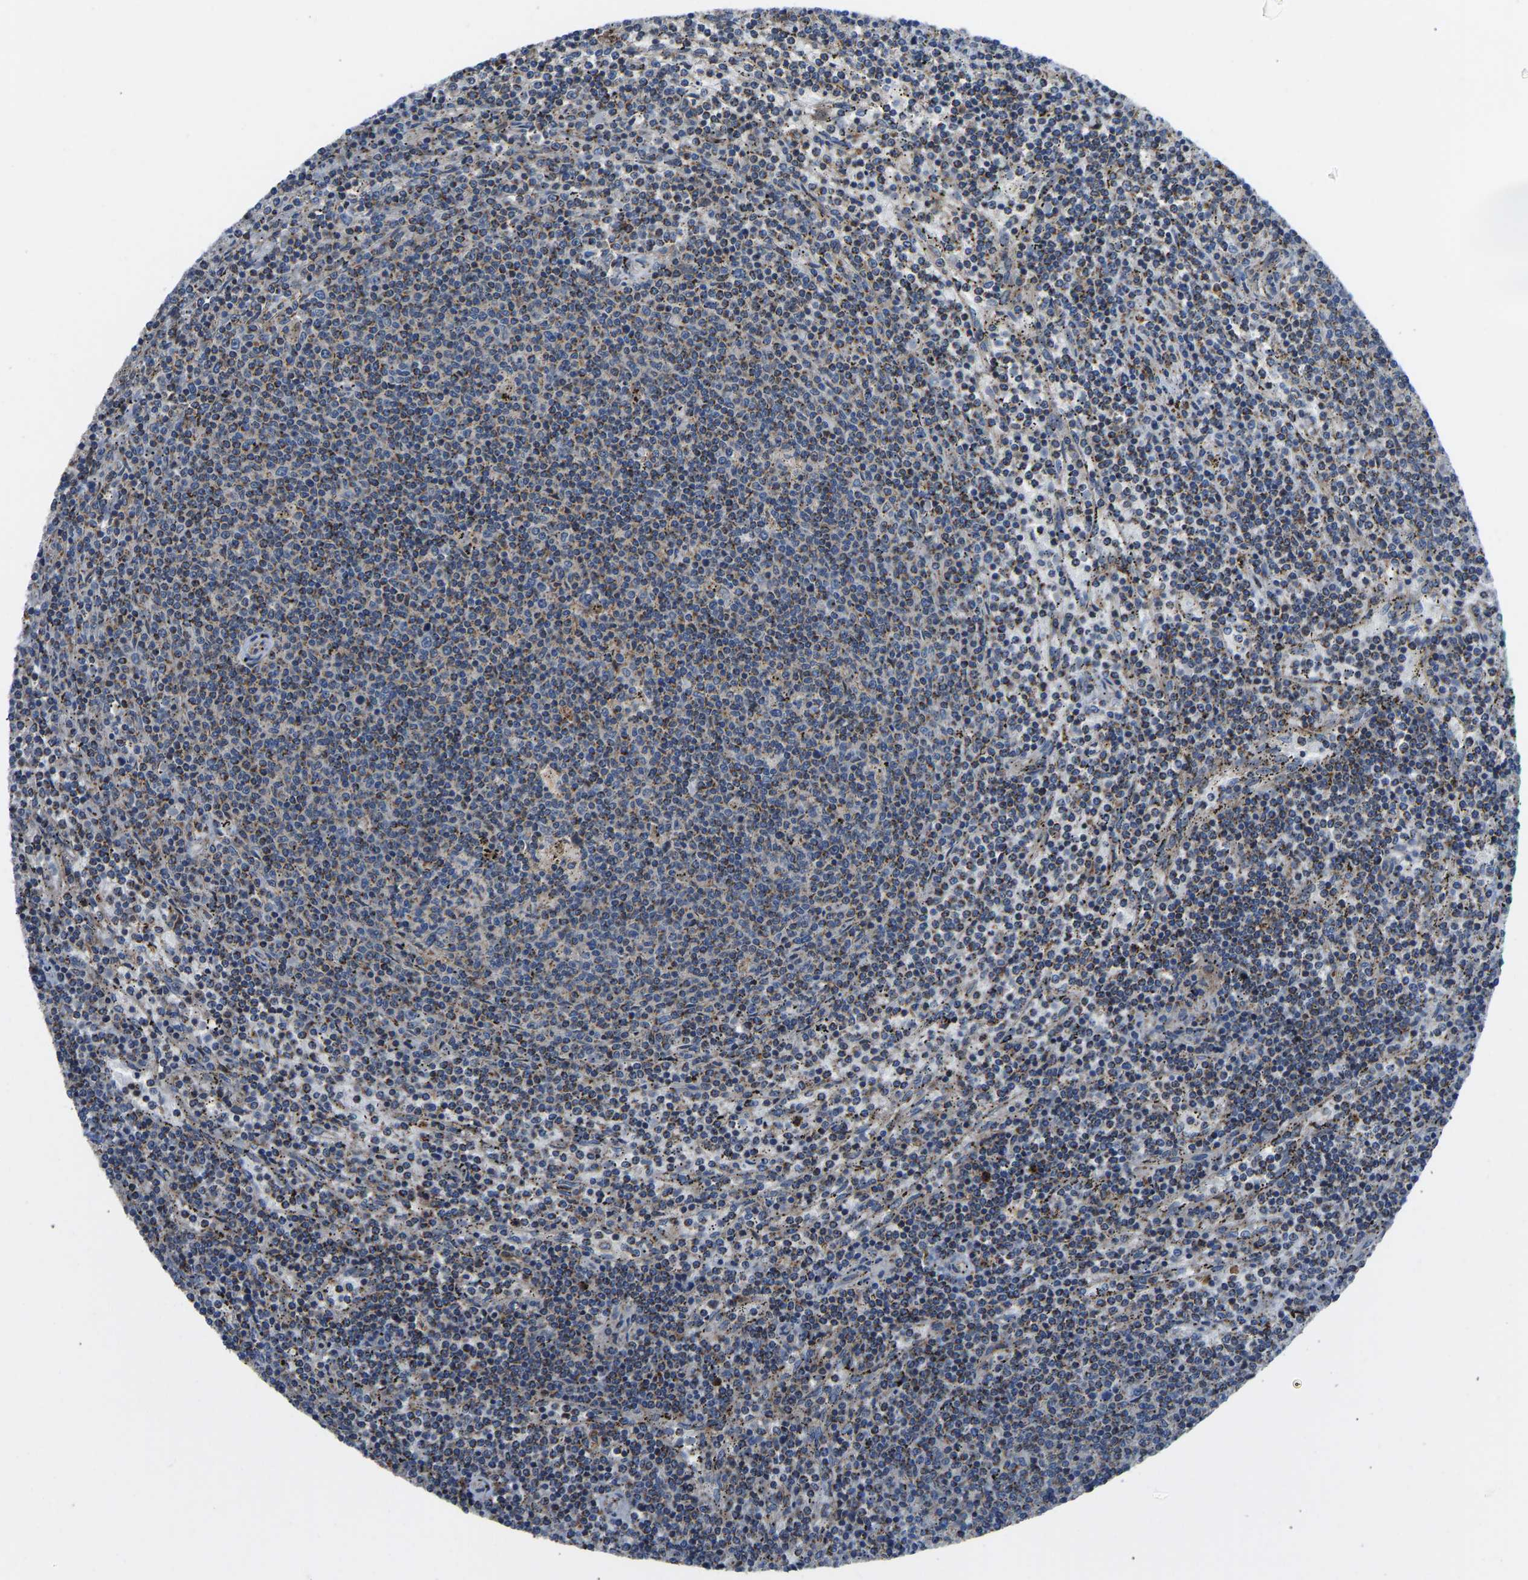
{"staining": {"intensity": "weak", "quantity": "25%-75%", "location": "cytoplasmic/membranous"}, "tissue": "lymphoma", "cell_type": "Tumor cells", "image_type": "cancer", "snomed": [{"axis": "morphology", "description": "Malignant lymphoma, non-Hodgkin's type, Low grade"}, {"axis": "topography", "description": "Spleen"}], "caption": "Lymphoma stained with a brown dye displays weak cytoplasmic/membranous positive expression in approximately 25%-75% of tumor cells.", "gene": "RBP1", "patient": {"sex": "female", "age": 50}}